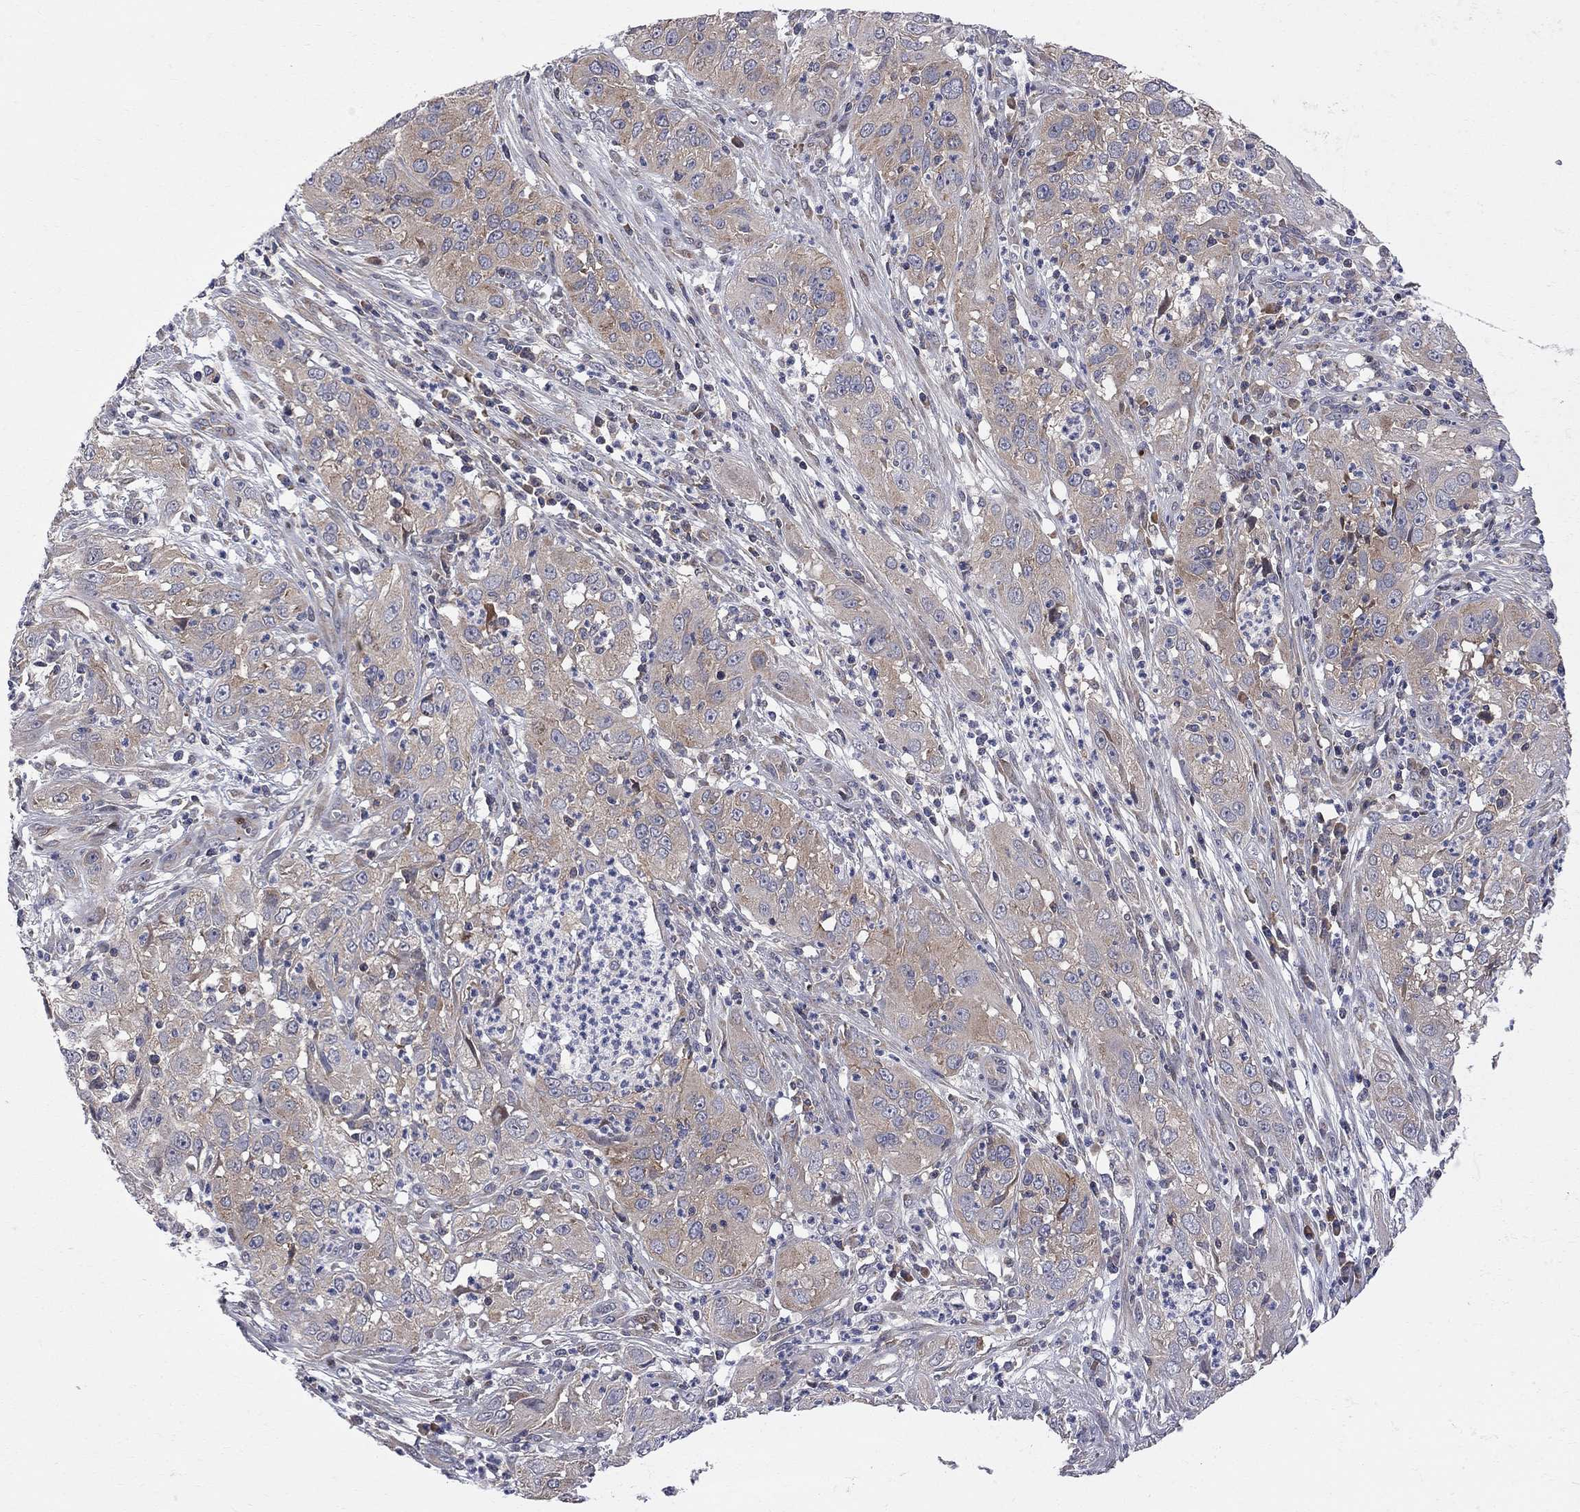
{"staining": {"intensity": "moderate", "quantity": ">75%", "location": "cytoplasmic/membranous"}, "tissue": "cervical cancer", "cell_type": "Tumor cells", "image_type": "cancer", "snomed": [{"axis": "morphology", "description": "Squamous cell carcinoma, NOS"}, {"axis": "topography", "description": "Cervix"}], "caption": "Immunohistochemical staining of squamous cell carcinoma (cervical) shows moderate cytoplasmic/membranous protein expression in approximately >75% of tumor cells.", "gene": "CNOT11", "patient": {"sex": "female", "age": 32}}